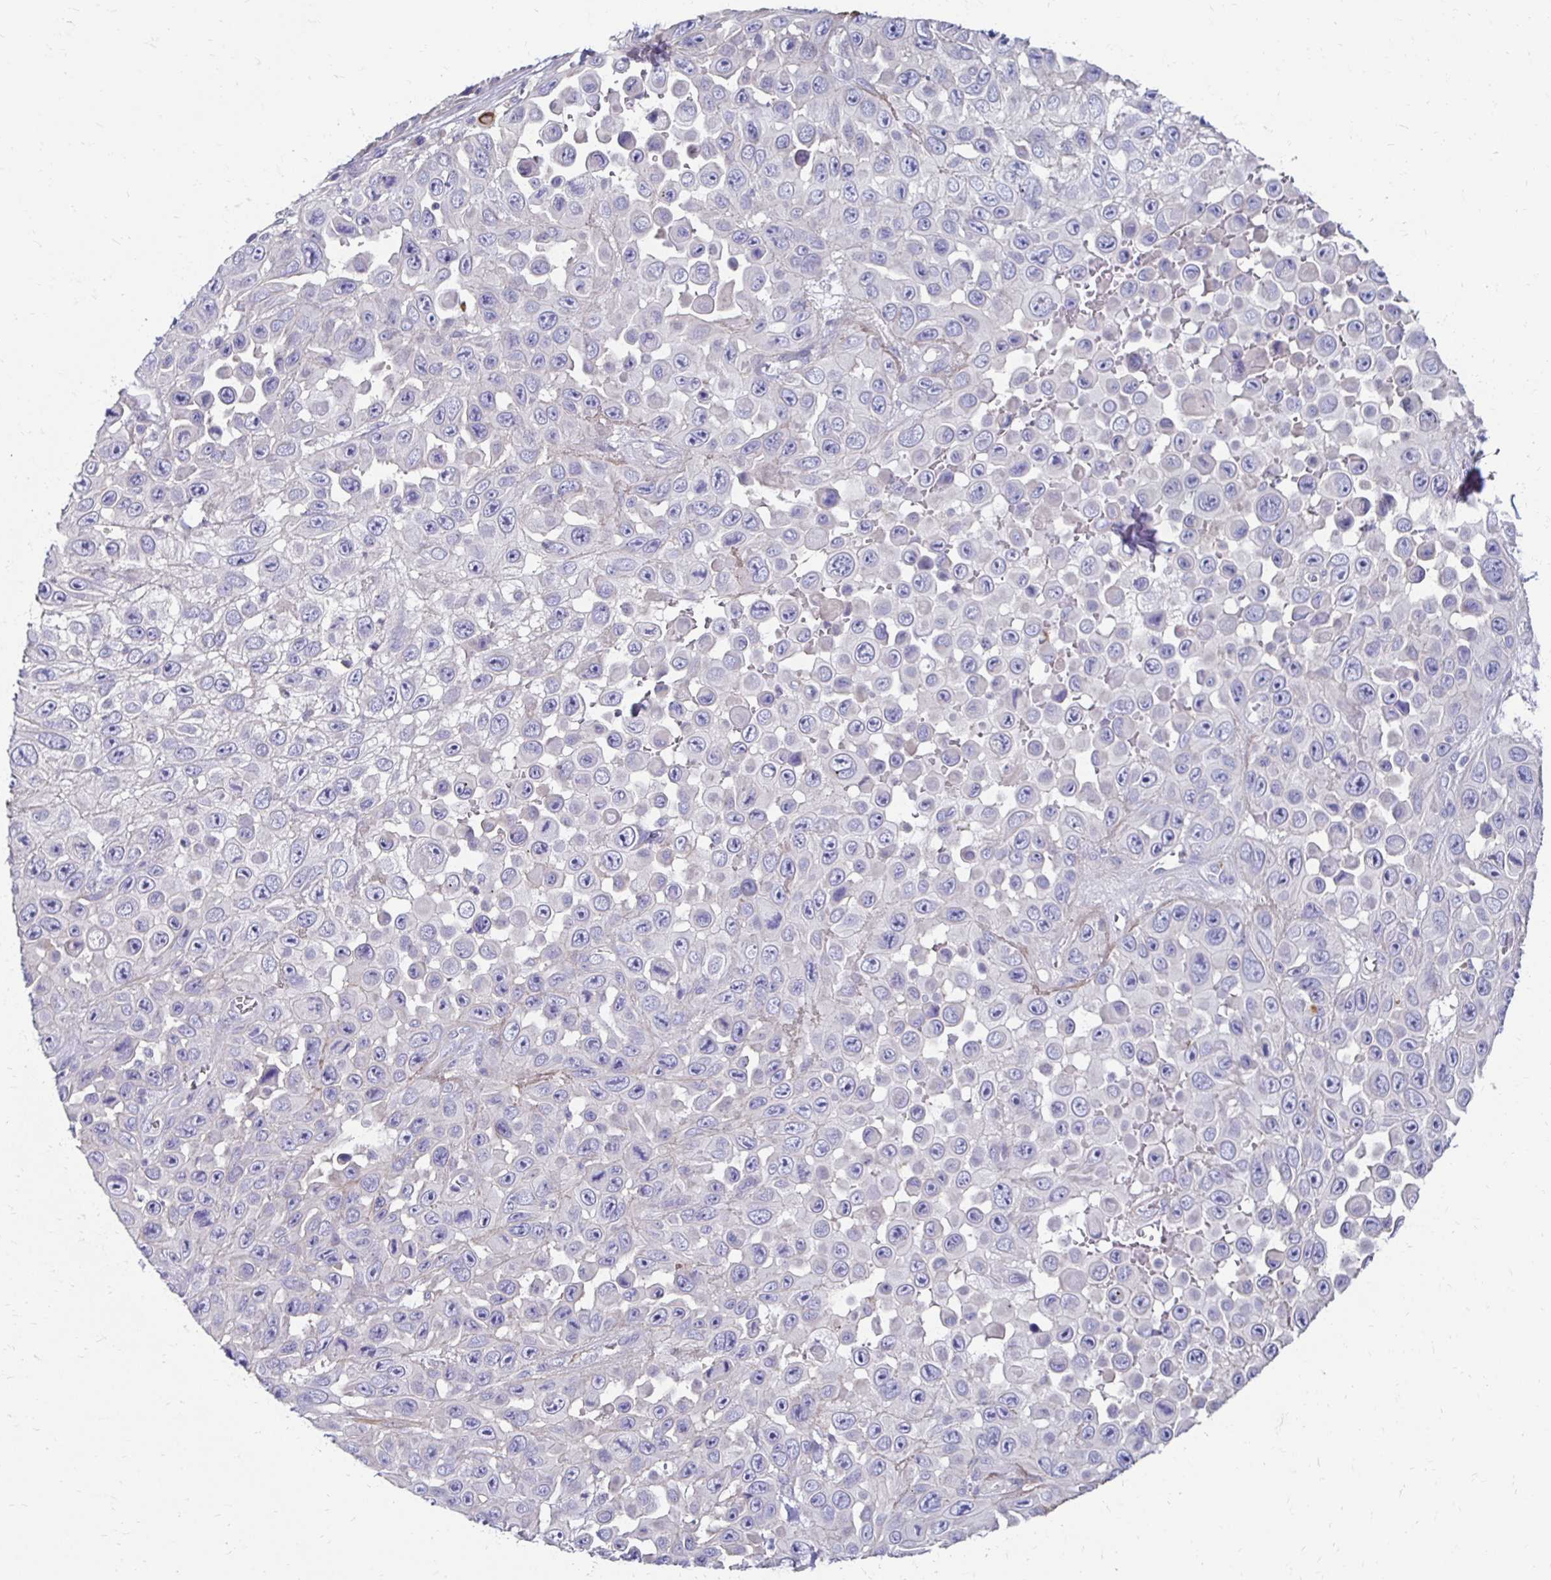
{"staining": {"intensity": "negative", "quantity": "none", "location": "none"}, "tissue": "skin cancer", "cell_type": "Tumor cells", "image_type": "cancer", "snomed": [{"axis": "morphology", "description": "Squamous cell carcinoma, NOS"}, {"axis": "topography", "description": "Skin"}], "caption": "The micrograph displays no significant staining in tumor cells of skin squamous cell carcinoma.", "gene": "AKAP6", "patient": {"sex": "male", "age": 81}}